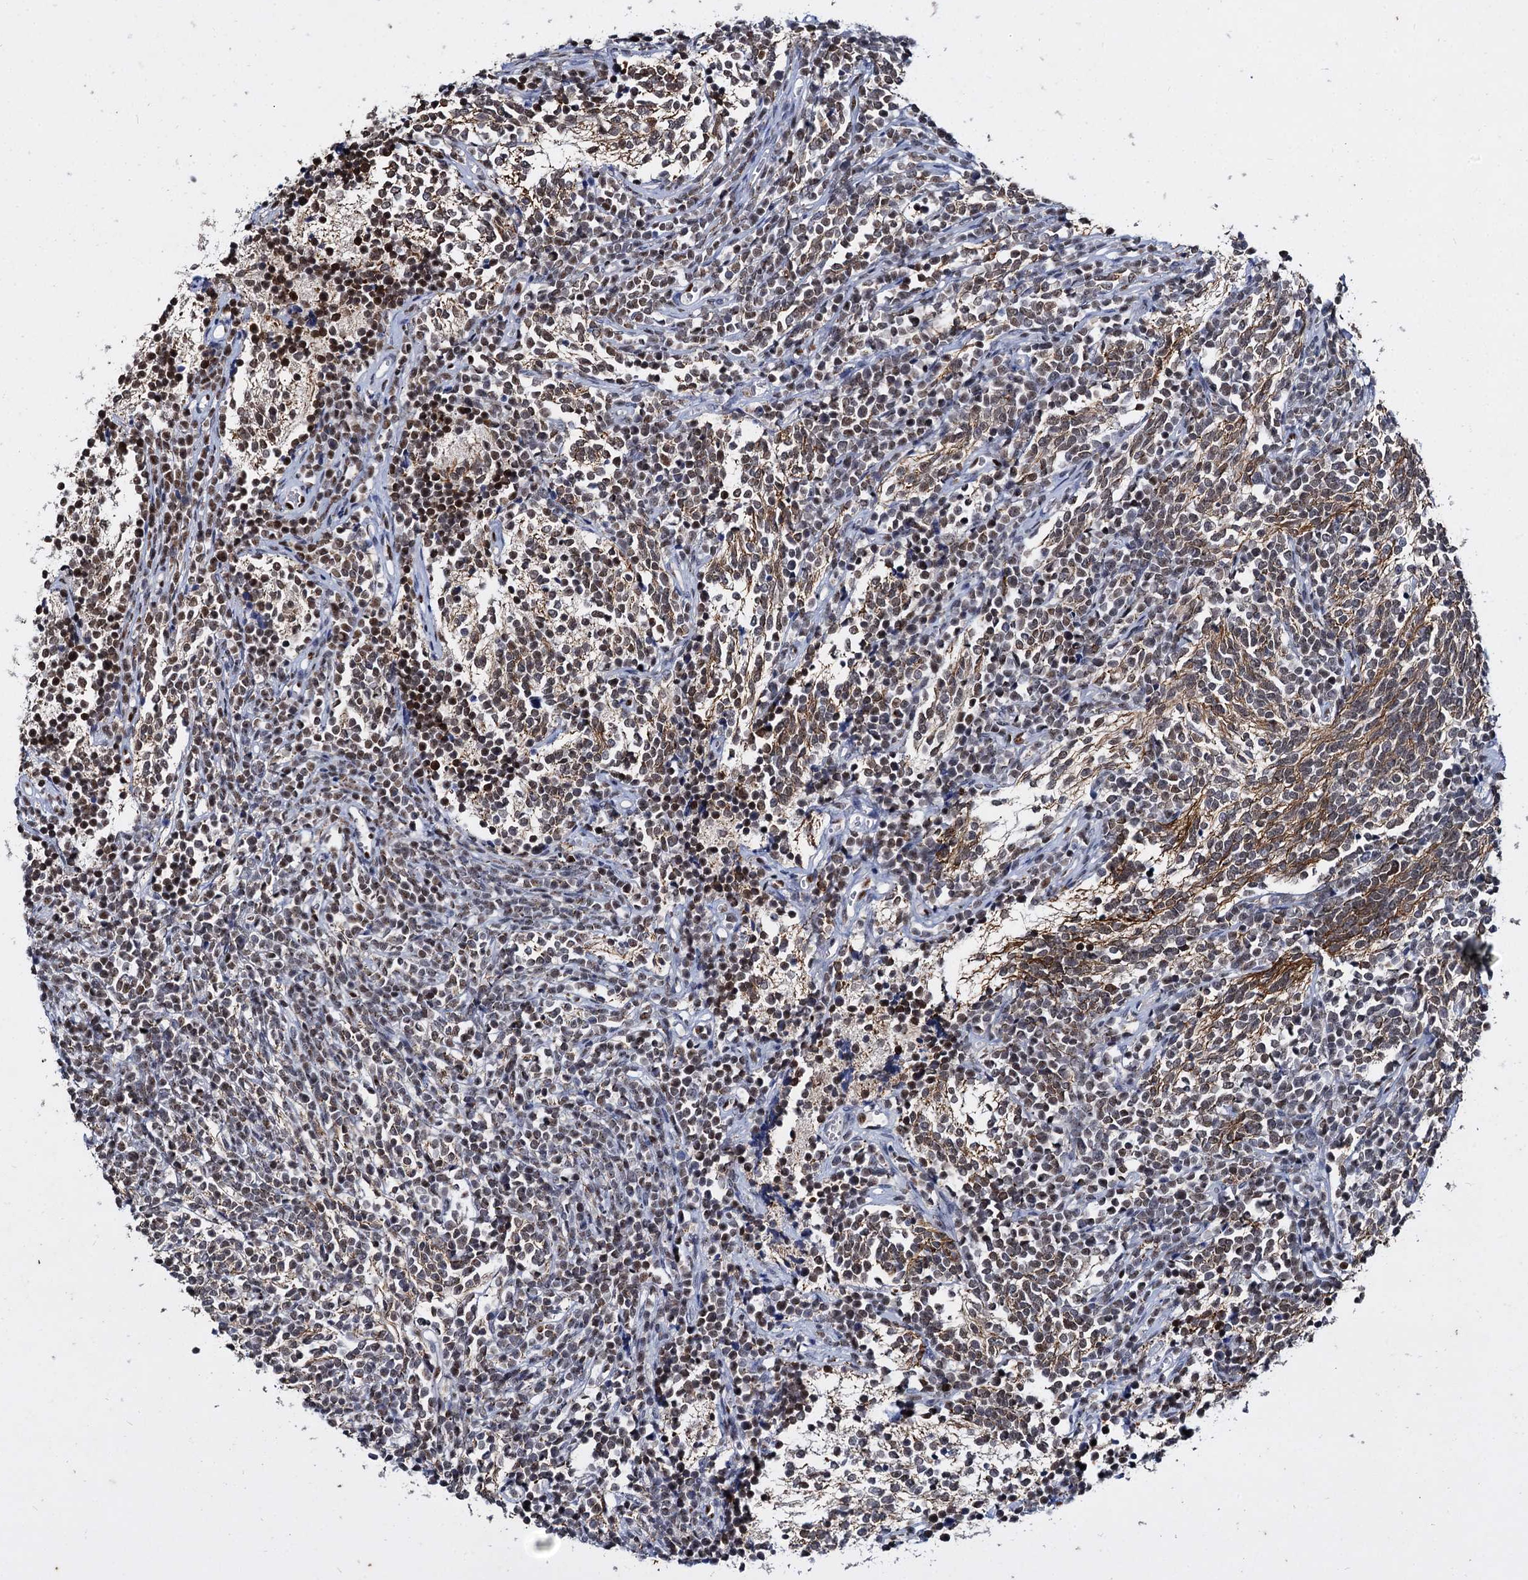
{"staining": {"intensity": "moderate", "quantity": "25%-75%", "location": "nuclear"}, "tissue": "glioma", "cell_type": "Tumor cells", "image_type": "cancer", "snomed": [{"axis": "morphology", "description": "Glioma, malignant, Low grade"}, {"axis": "topography", "description": "Brain"}], "caption": "A high-resolution micrograph shows IHC staining of glioma, which reveals moderate nuclear expression in approximately 25%-75% of tumor cells.", "gene": "RPUSD4", "patient": {"sex": "female", "age": 1}}